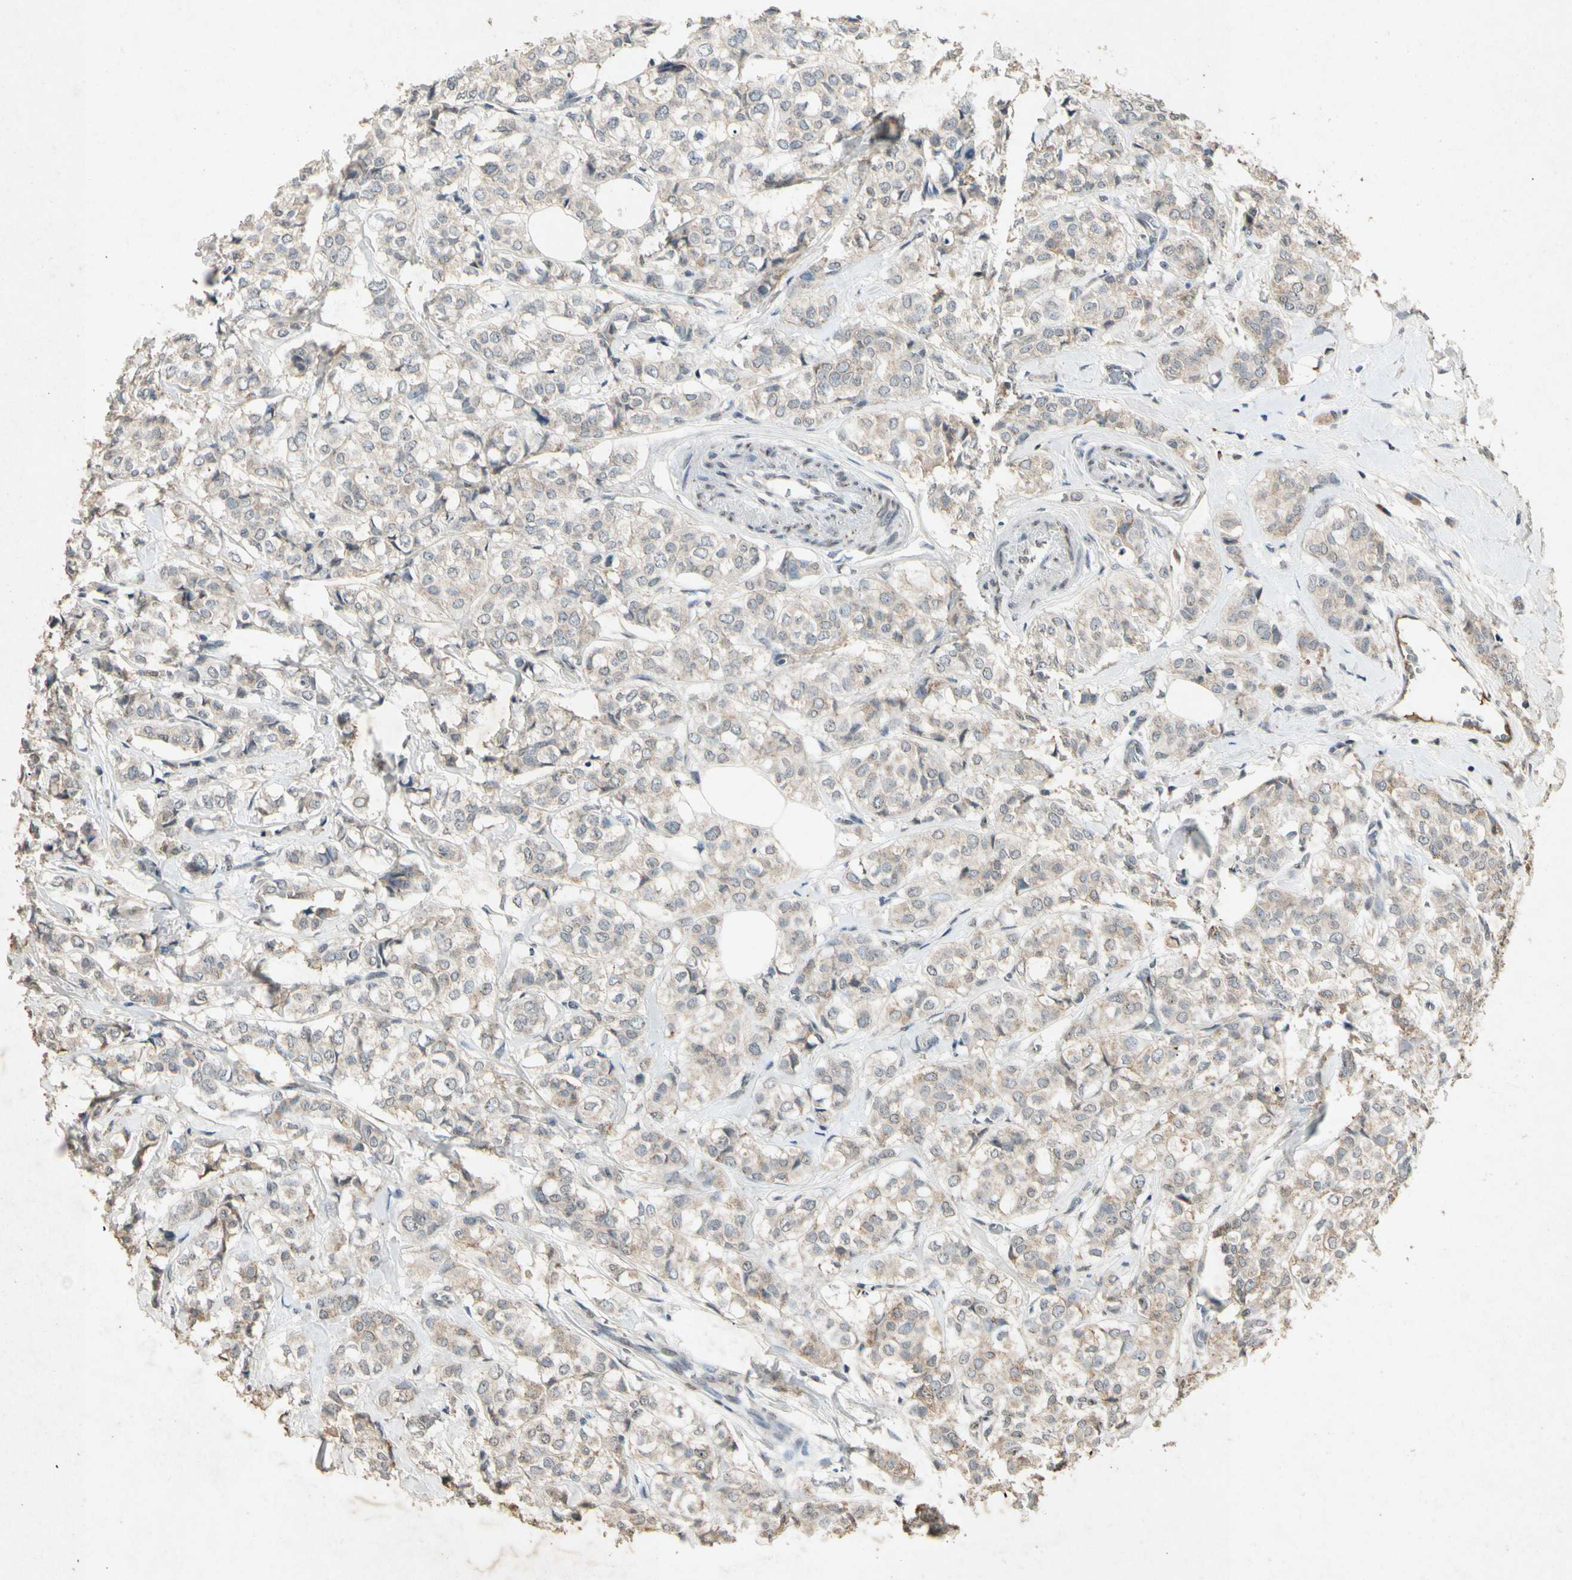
{"staining": {"intensity": "weak", "quantity": "25%-75%", "location": "cytoplasmic/membranous"}, "tissue": "breast cancer", "cell_type": "Tumor cells", "image_type": "cancer", "snomed": [{"axis": "morphology", "description": "Lobular carcinoma"}, {"axis": "topography", "description": "Breast"}], "caption": "High-power microscopy captured an immunohistochemistry photomicrograph of breast lobular carcinoma, revealing weak cytoplasmic/membranous positivity in approximately 25%-75% of tumor cells. (Stains: DAB in brown, nuclei in blue, Microscopy: brightfield microscopy at high magnification).", "gene": "CP", "patient": {"sex": "female", "age": 60}}